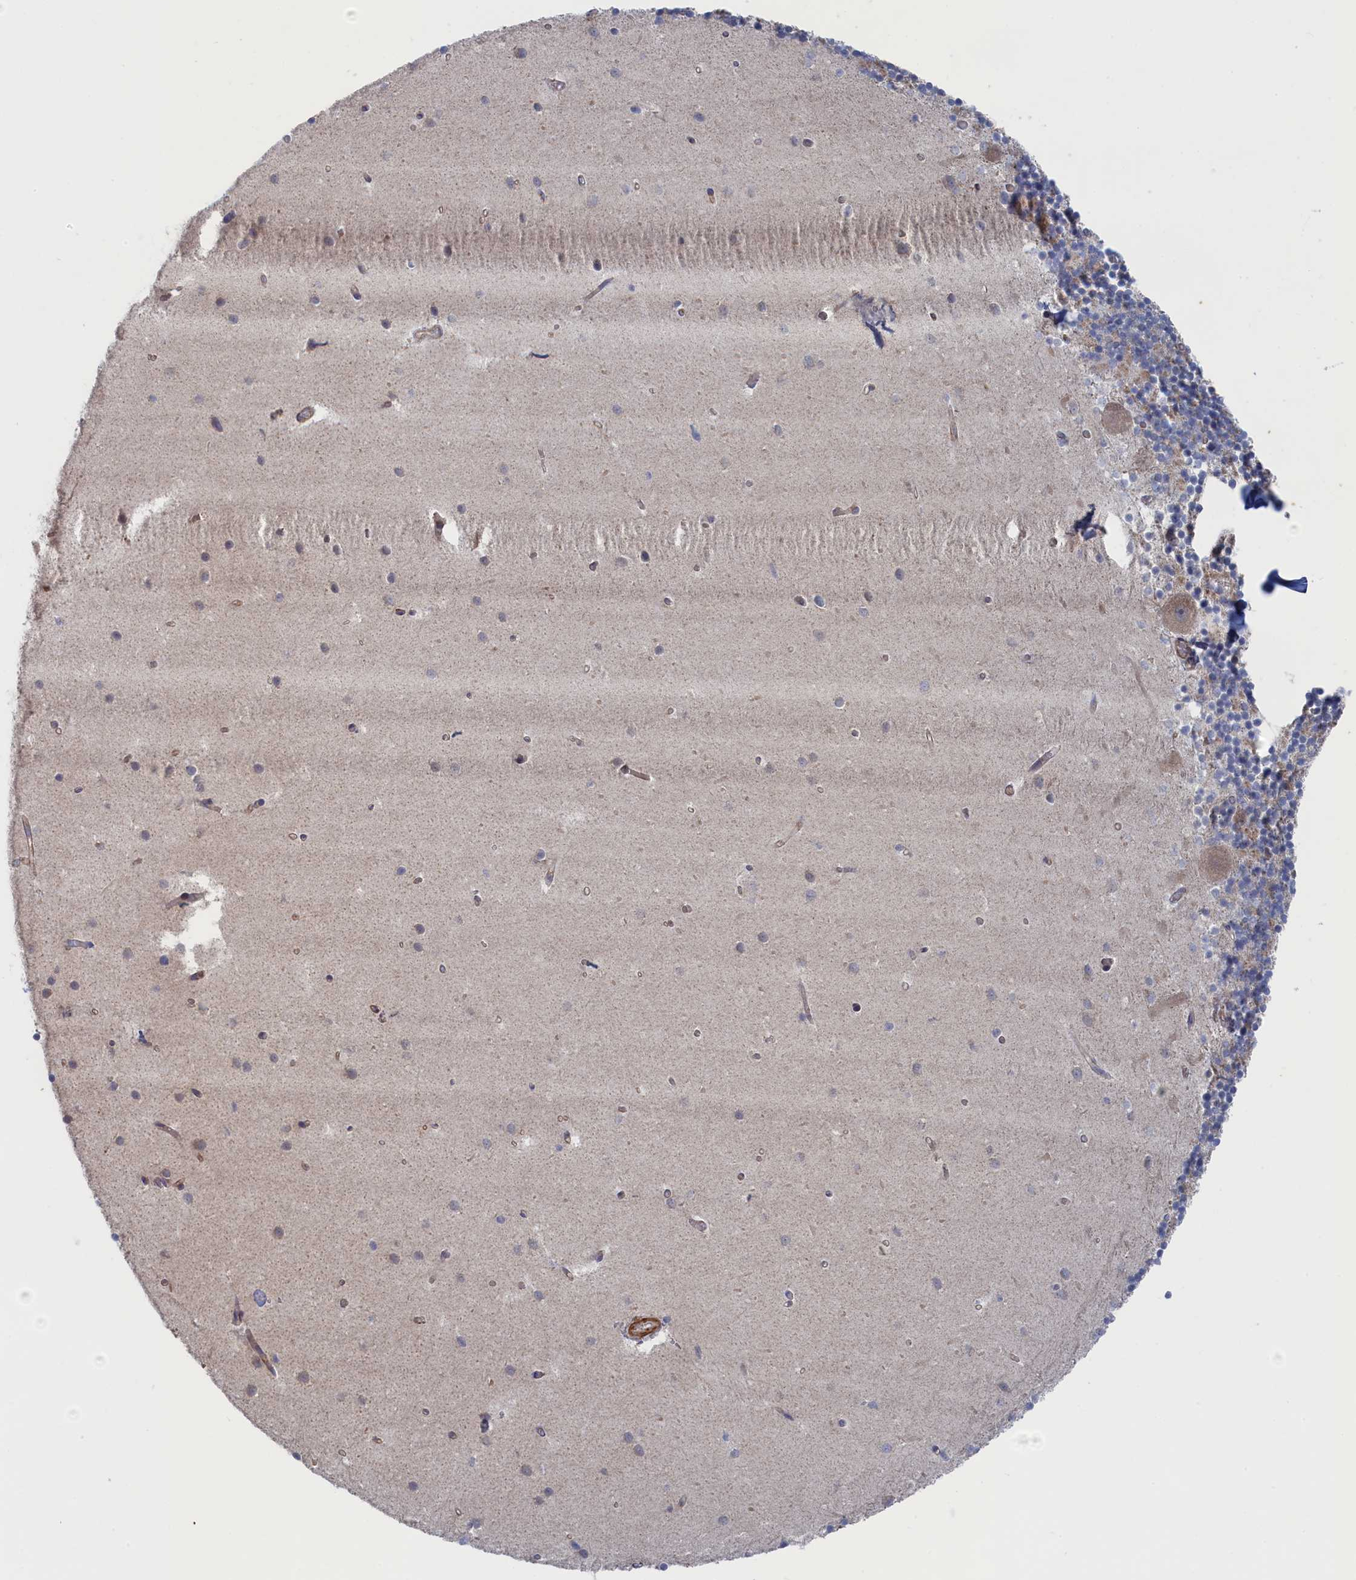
{"staining": {"intensity": "moderate", "quantity": "25%-75%", "location": "cytoplasmic/membranous"}, "tissue": "cerebellum", "cell_type": "Cells in granular layer", "image_type": "normal", "snomed": [{"axis": "morphology", "description": "Normal tissue, NOS"}, {"axis": "topography", "description": "Cerebellum"}], "caption": "IHC of benign human cerebellum demonstrates medium levels of moderate cytoplasmic/membranous staining in about 25%-75% of cells in granular layer. (DAB IHC with brightfield microscopy, high magnification).", "gene": "FILIP1L", "patient": {"sex": "male", "age": 54}}